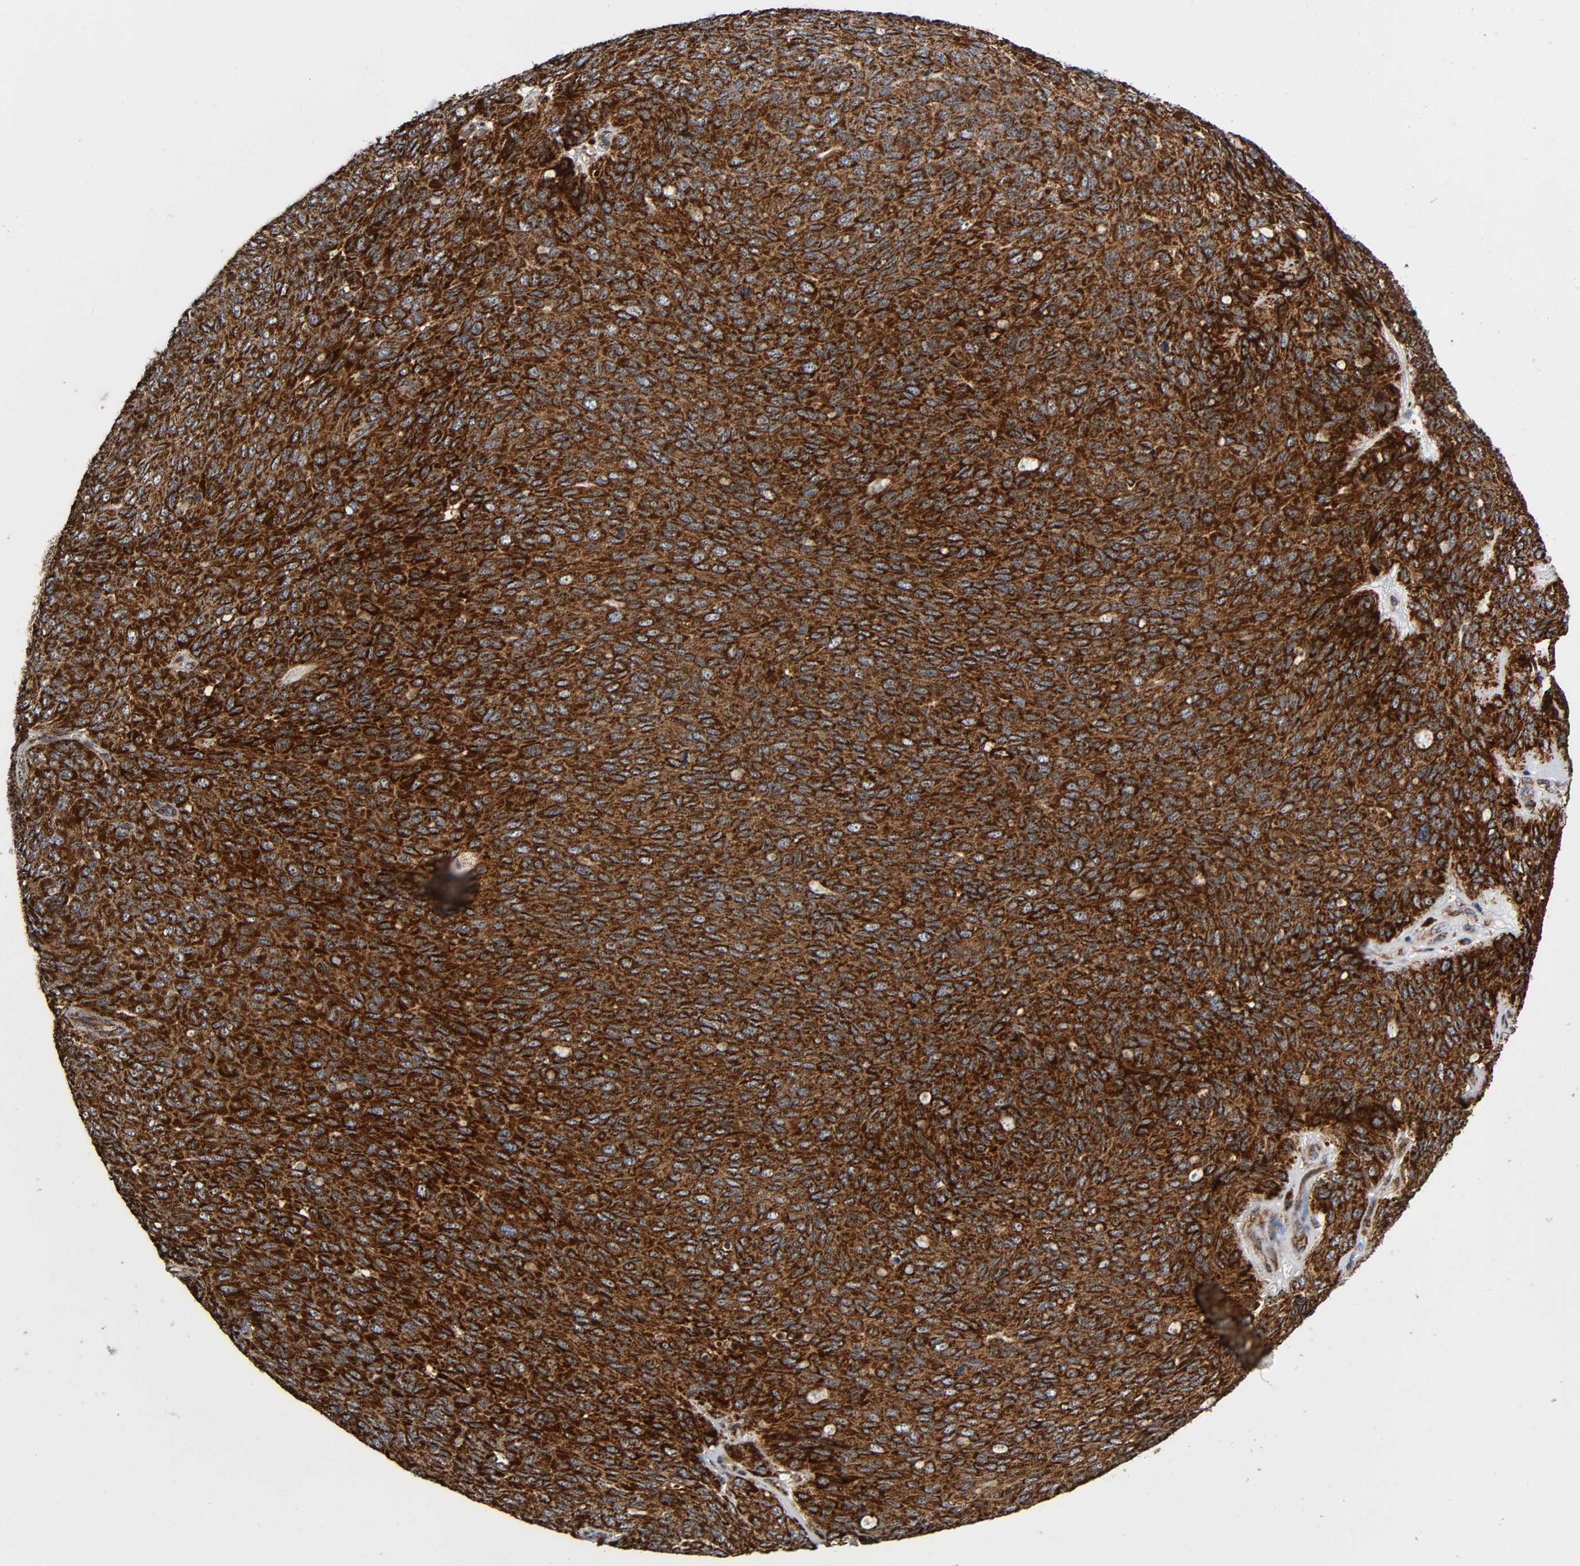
{"staining": {"intensity": "strong", "quantity": ">75%", "location": "cytoplasmic/membranous"}, "tissue": "ovarian cancer", "cell_type": "Tumor cells", "image_type": "cancer", "snomed": [{"axis": "morphology", "description": "Carcinoma, endometroid"}, {"axis": "topography", "description": "Ovary"}], "caption": "Strong cytoplasmic/membranous expression for a protein is appreciated in approximately >75% of tumor cells of ovarian endometroid carcinoma using immunohistochemistry.", "gene": "MAP3K1", "patient": {"sex": "female", "age": 60}}